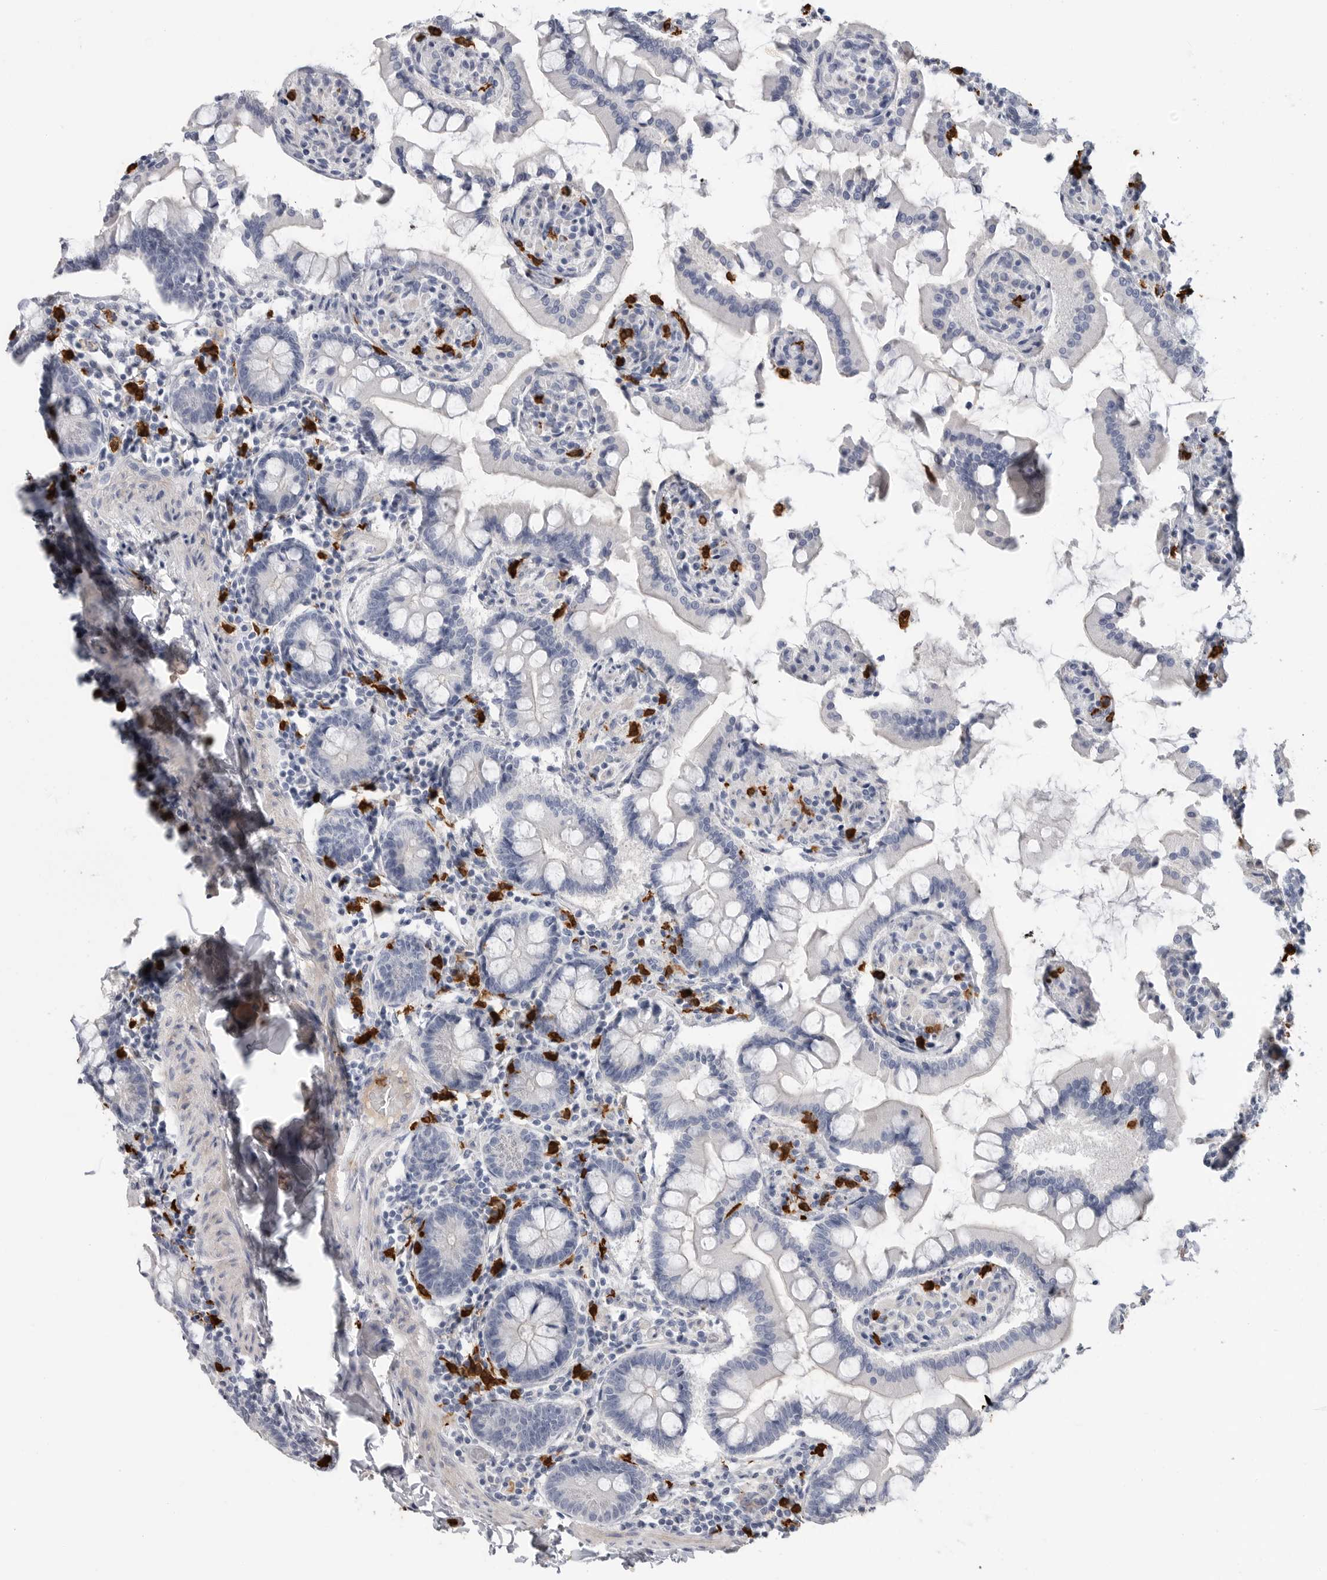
{"staining": {"intensity": "negative", "quantity": "none", "location": "none"}, "tissue": "small intestine", "cell_type": "Glandular cells", "image_type": "normal", "snomed": [{"axis": "morphology", "description": "Normal tissue, NOS"}, {"axis": "topography", "description": "Small intestine"}], "caption": "IHC histopathology image of benign small intestine: human small intestine stained with DAB shows no significant protein positivity in glandular cells.", "gene": "CYB561D1", "patient": {"sex": "male", "age": 41}}